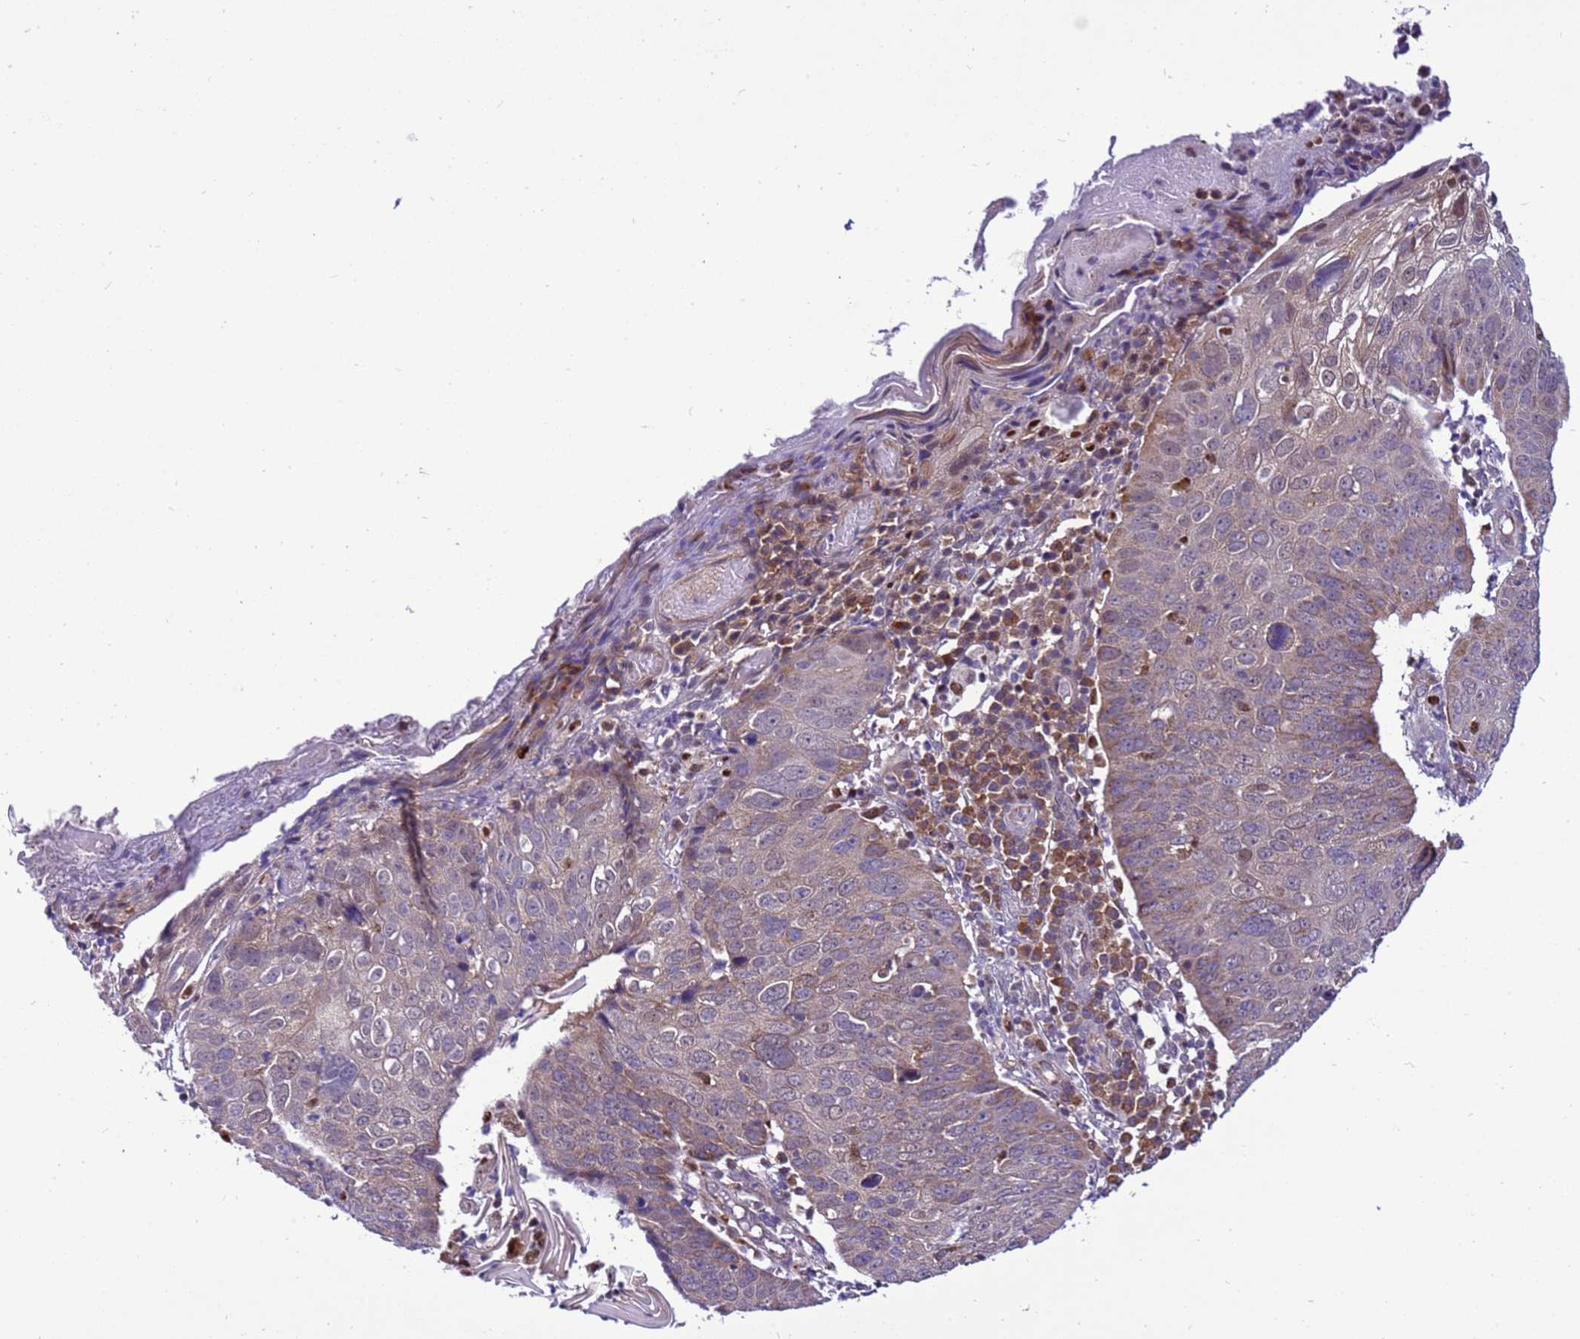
{"staining": {"intensity": "moderate", "quantity": "25%-75%", "location": "cytoplasmic/membranous"}, "tissue": "skin cancer", "cell_type": "Tumor cells", "image_type": "cancer", "snomed": [{"axis": "morphology", "description": "Squamous cell carcinoma, NOS"}, {"axis": "topography", "description": "Skin"}], "caption": "Skin squamous cell carcinoma stained with a protein marker displays moderate staining in tumor cells.", "gene": "RASD1", "patient": {"sex": "male", "age": 71}}